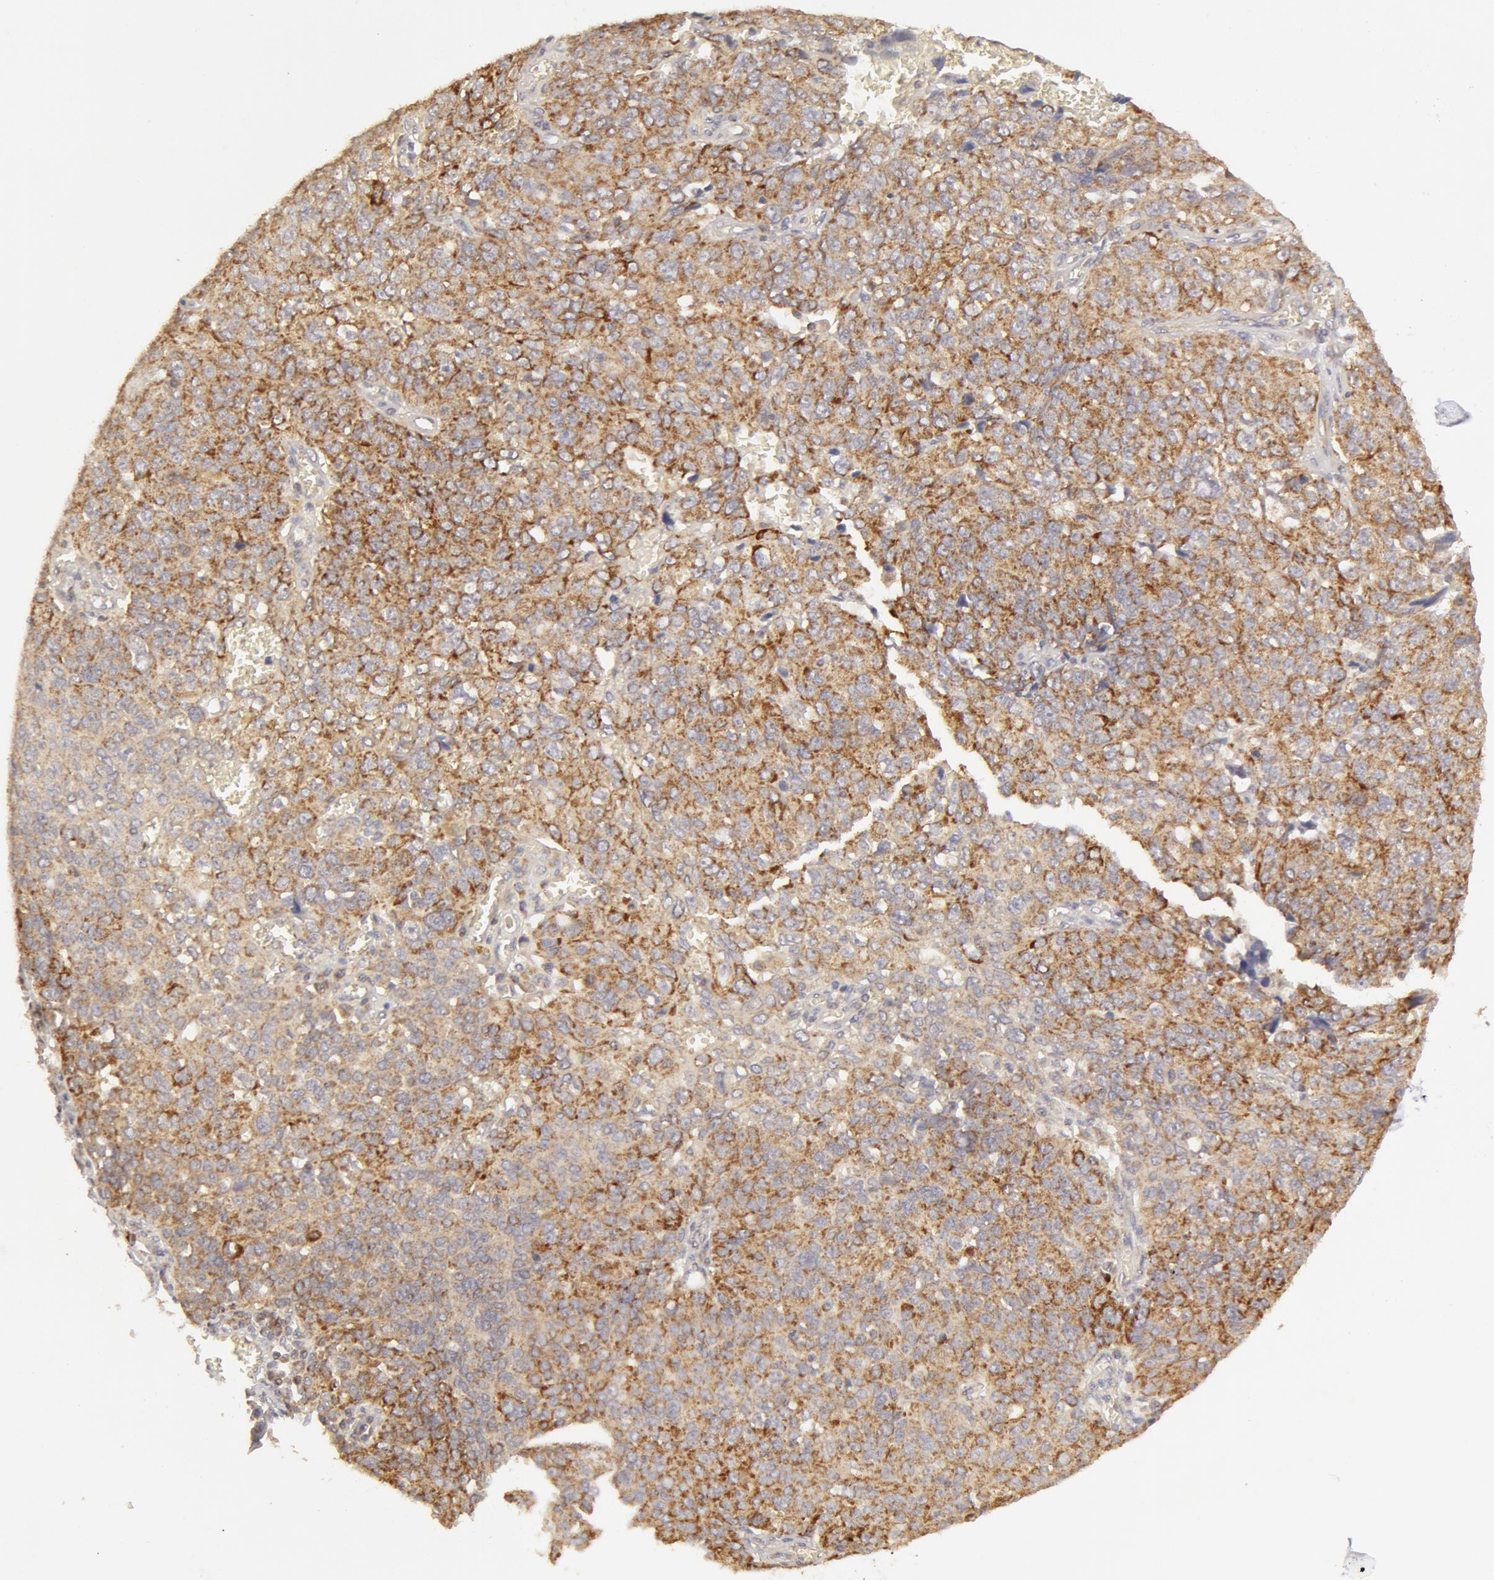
{"staining": {"intensity": "weak", "quantity": "25%-75%", "location": "cytoplasmic/membranous"}, "tissue": "ovarian cancer", "cell_type": "Tumor cells", "image_type": "cancer", "snomed": [{"axis": "morphology", "description": "Carcinoma, endometroid"}, {"axis": "topography", "description": "Ovary"}], "caption": "Protein staining exhibits weak cytoplasmic/membranous staining in approximately 25%-75% of tumor cells in ovarian endometroid carcinoma. (IHC, brightfield microscopy, high magnification).", "gene": "ADPRH", "patient": {"sex": "female", "age": 75}}